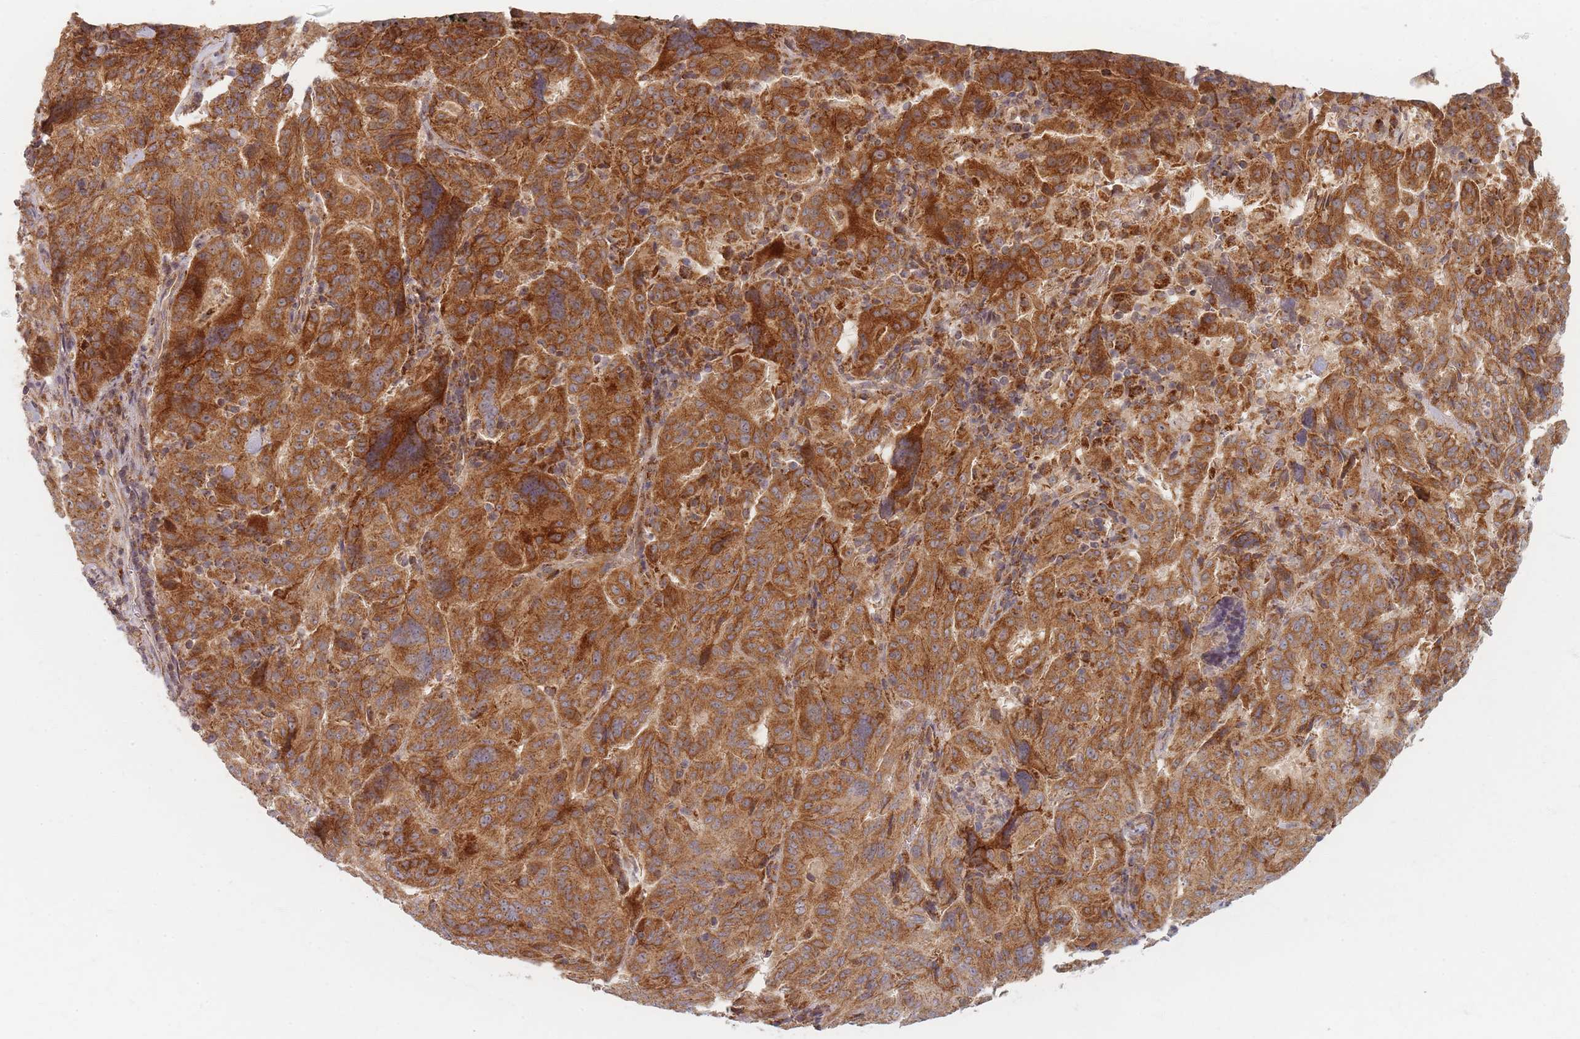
{"staining": {"intensity": "strong", "quantity": ">75%", "location": "cytoplasmic/membranous"}, "tissue": "pancreatic cancer", "cell_type": "Tumor cells", "image_type": "cancer", "snomed": [{"axis": "morphology", "description": "Adenocarcinoma, NOS"}, {"axis": "topography", "description": "Pancreas"}], "caption": "IHC of pancreatic cancer (adenocarcinoma) exhibits high levels of strong cytoplasmic/membranous staining in about >75% of tumor cells.", "gene": "RADX", "patient": {"sex": "male", "age": 63}}